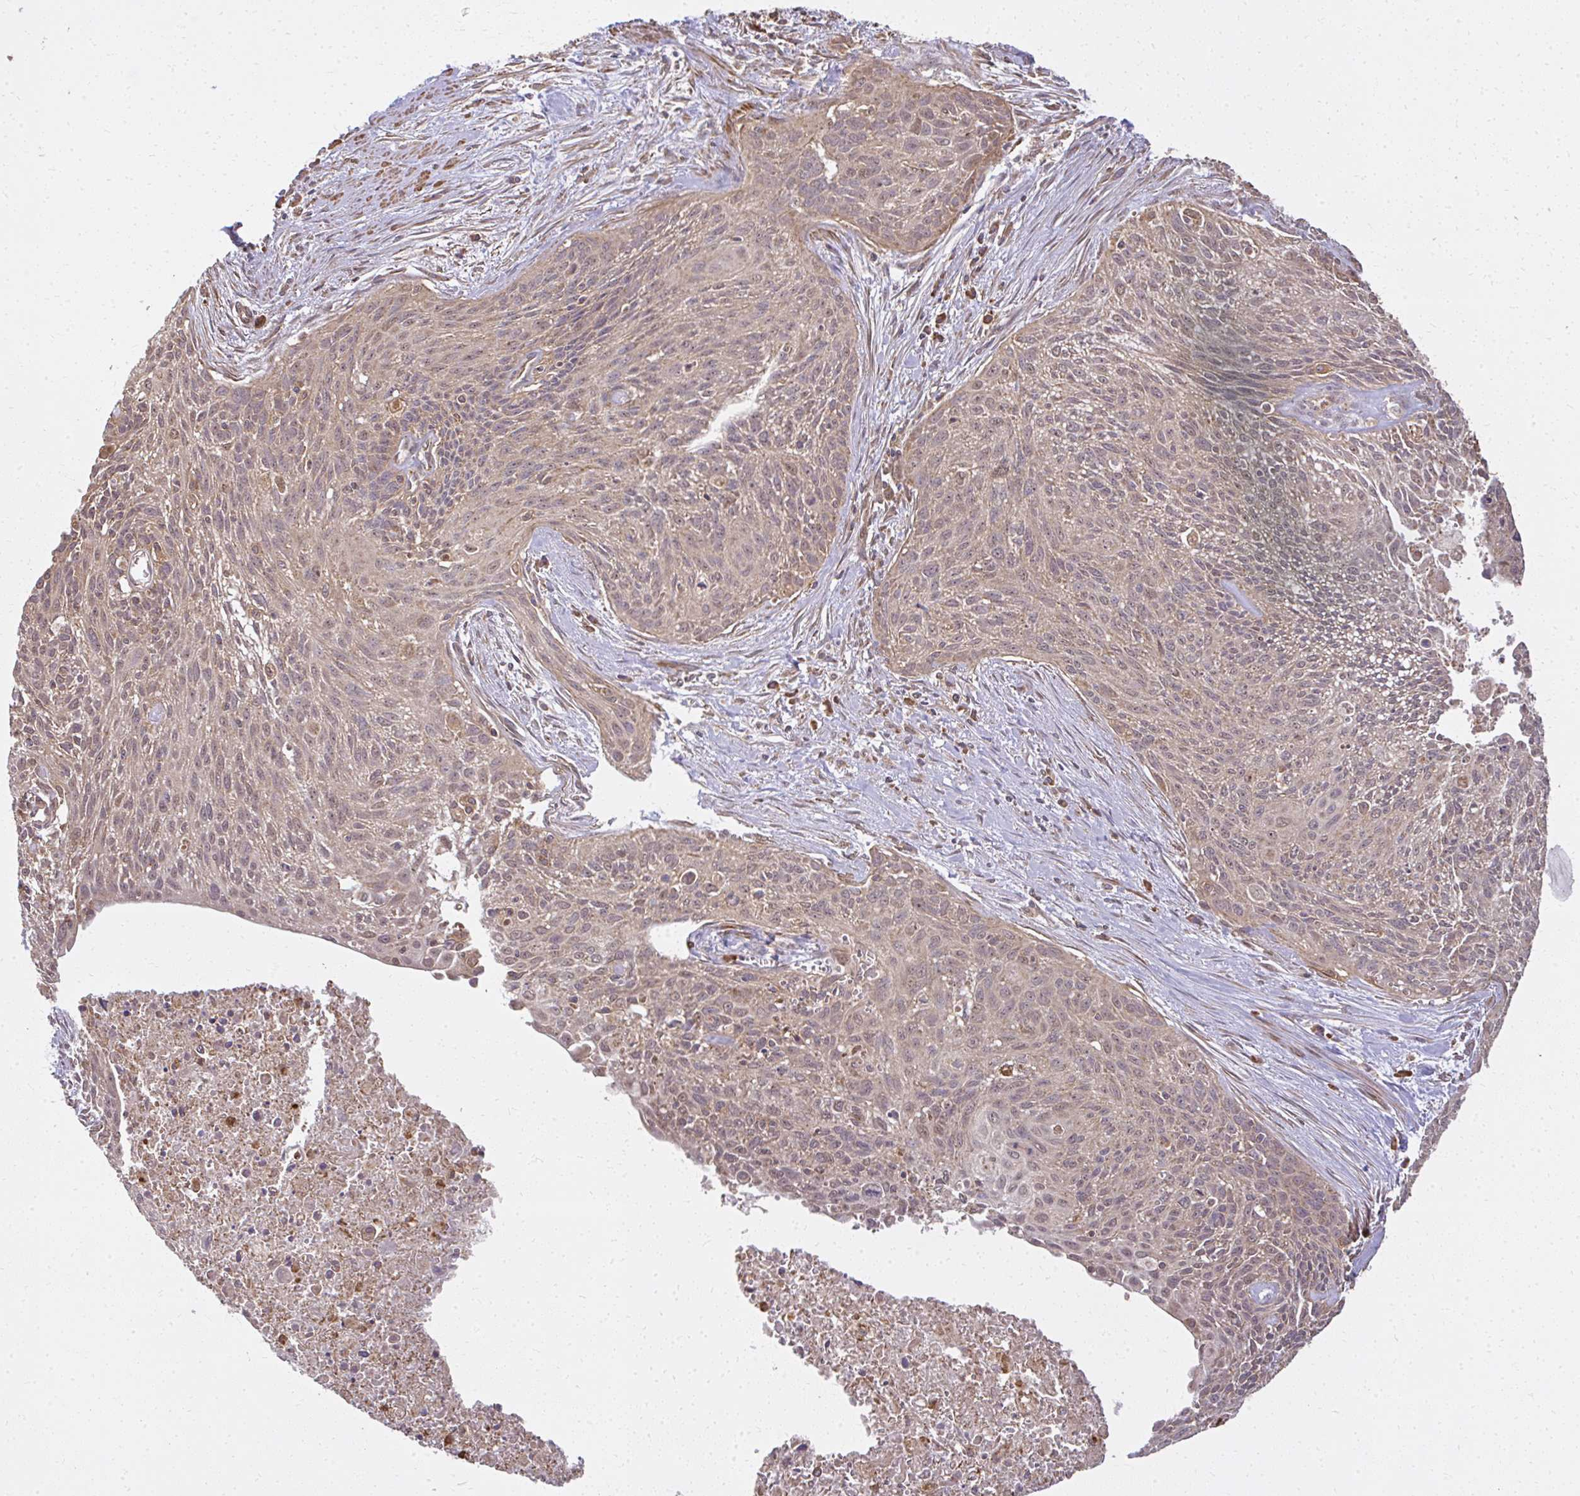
{"staining": {"intensity": "weak", "quantity": ">75%", "location": "cytoplasmic/membranous"}, "tissue": "cervical cancer", "cell_type": "Tumor cells", "image_type": "cancer", "snomed": [{"axis": "morphology", "description": "Squamous cell carcinoma, NOS"}, {"axis": "topography", "description": "Cervix"}], "caption": "Immunohistochemistry (IHC) image of neoplastic tissue: human cervical cancer stained using immunohistochemistry displays low levels of weak protein expression localized specifically in the cytoplasmic/membranous of tumor cells, appearing as a cytoplasmic/membranous brown color.", "gene": "GNS", "patient": {"sex": "female", "age": 55}}